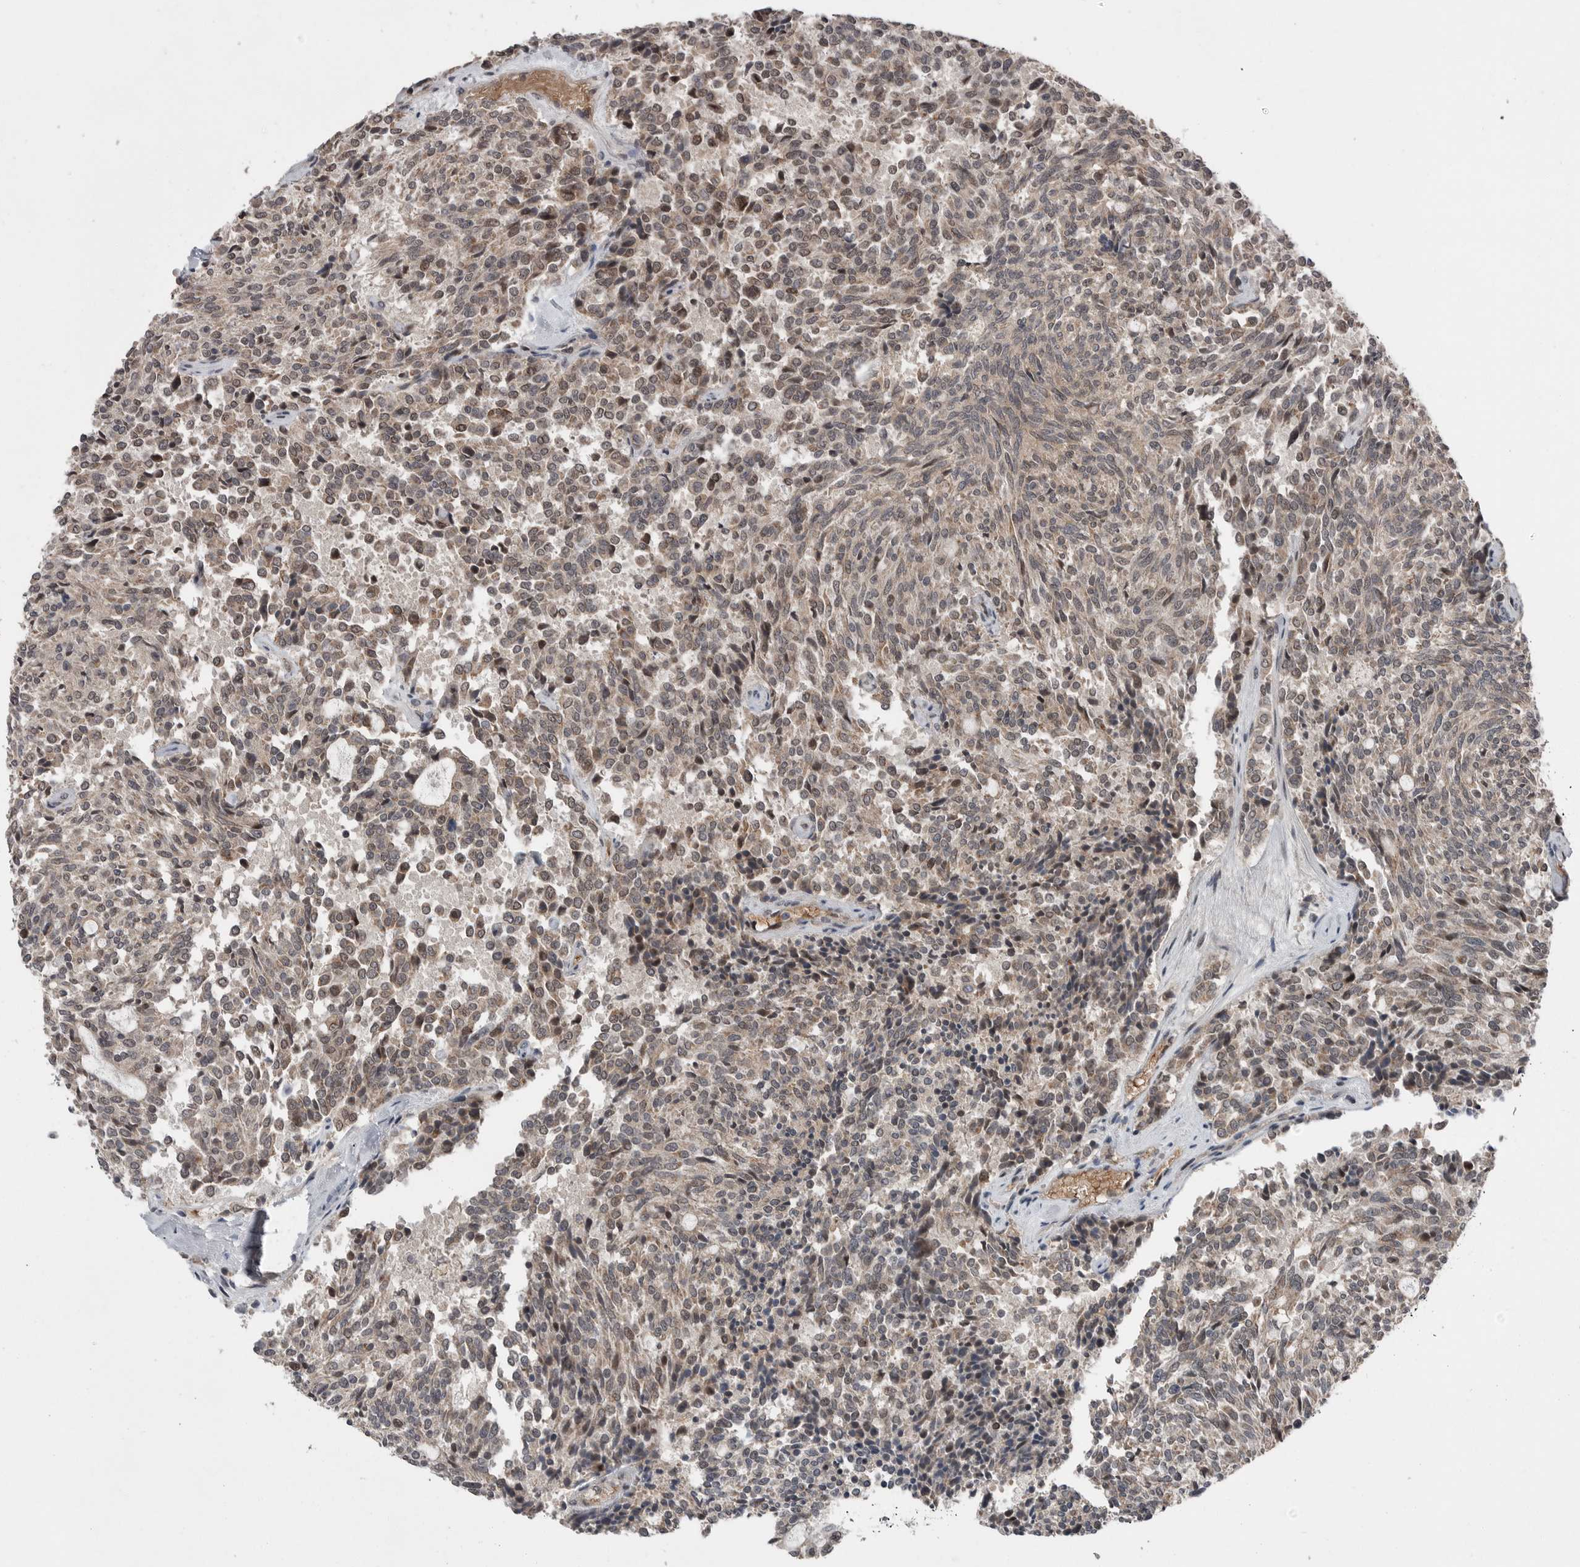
{"staining": {"intensity": "weak", "quantity": ">75%", "location": "cytoplasmic/membranous,nuclear"}, "tissue": "carcinoid", "cell_type": "Tumor cells", "image_type": "cancer", "snomed": [{"axis": "morphology", "description": "Carcinoid, malignant, NOS"}, {"axis": "topography", "description": "Pancreas"}], "caption": "The micrograph shows staining of carcinoid (malignant), revealing weak cytoplasmic/membranous and nuclear protein expression (brown color) within tumor cells.", "gene": "SCP2", "patient": {"sex": "female", "age": 54}}